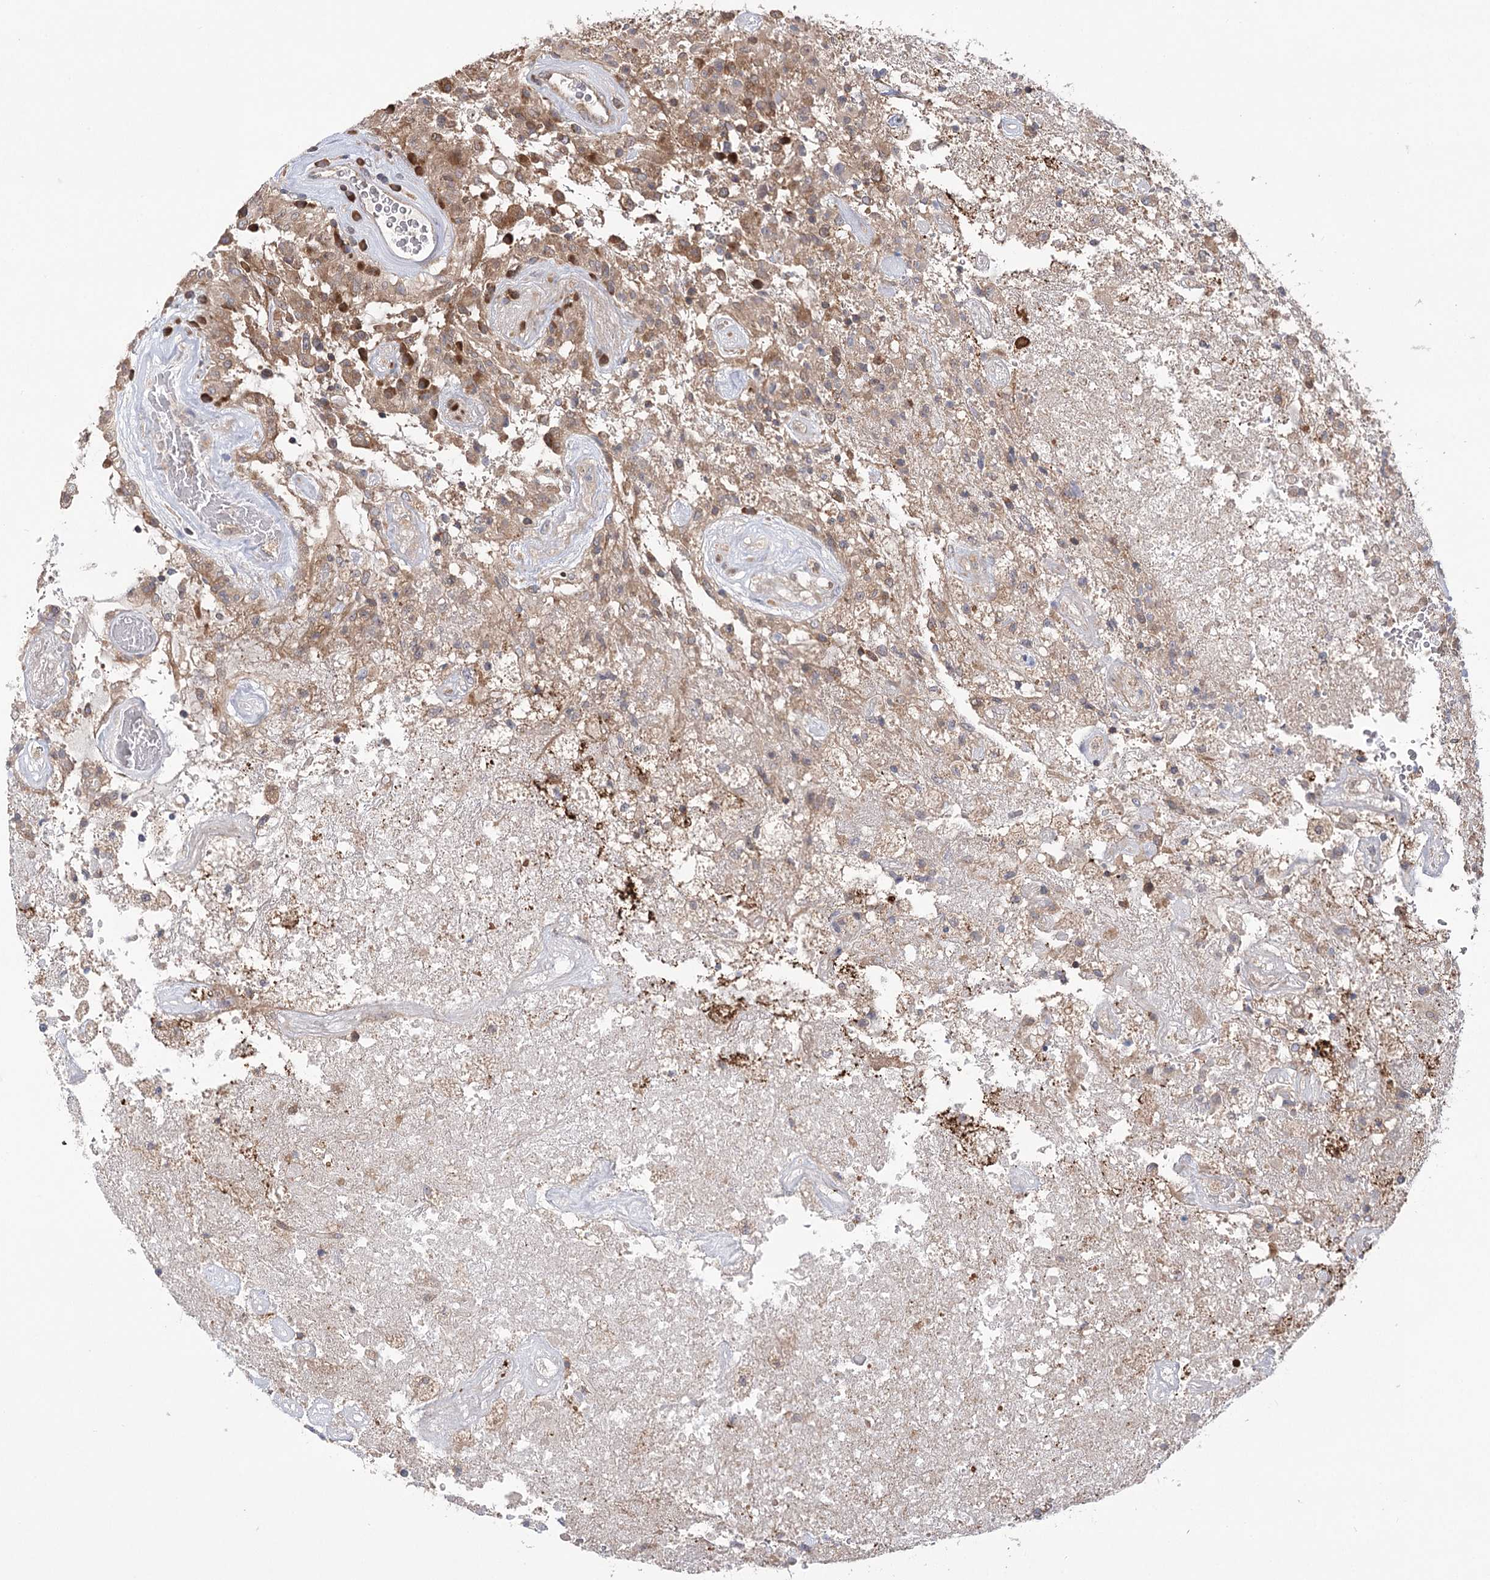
{"staining": {"intensity": "moderate", "quantity": "25%-75%", "location": "cytoplasmic/membranous"}, "tissue": "glioma", "cell_type": "Tumor cells", "image_type": "cancer", "snomed": [{"axis": "morphology", "description": "Glioma, malignant, High grade"}, {"axis": "topography", "description": "Brain"}], "caption": "An immunohistochemistry (IHC) micrograph of neoplastic tissue is shown. Protein staining in brown labels moderate cytoplasmic/membranous positivity in glioma within tumor cells. The protein of interest is stained brown, and the nuclei are stained in blue (DAB (3,3'-diaminobenzidine) IHC with brightfield microscopy, high magnification).", "gene": "VPS37B", "patient": {"sex": "female", "age": 57}}